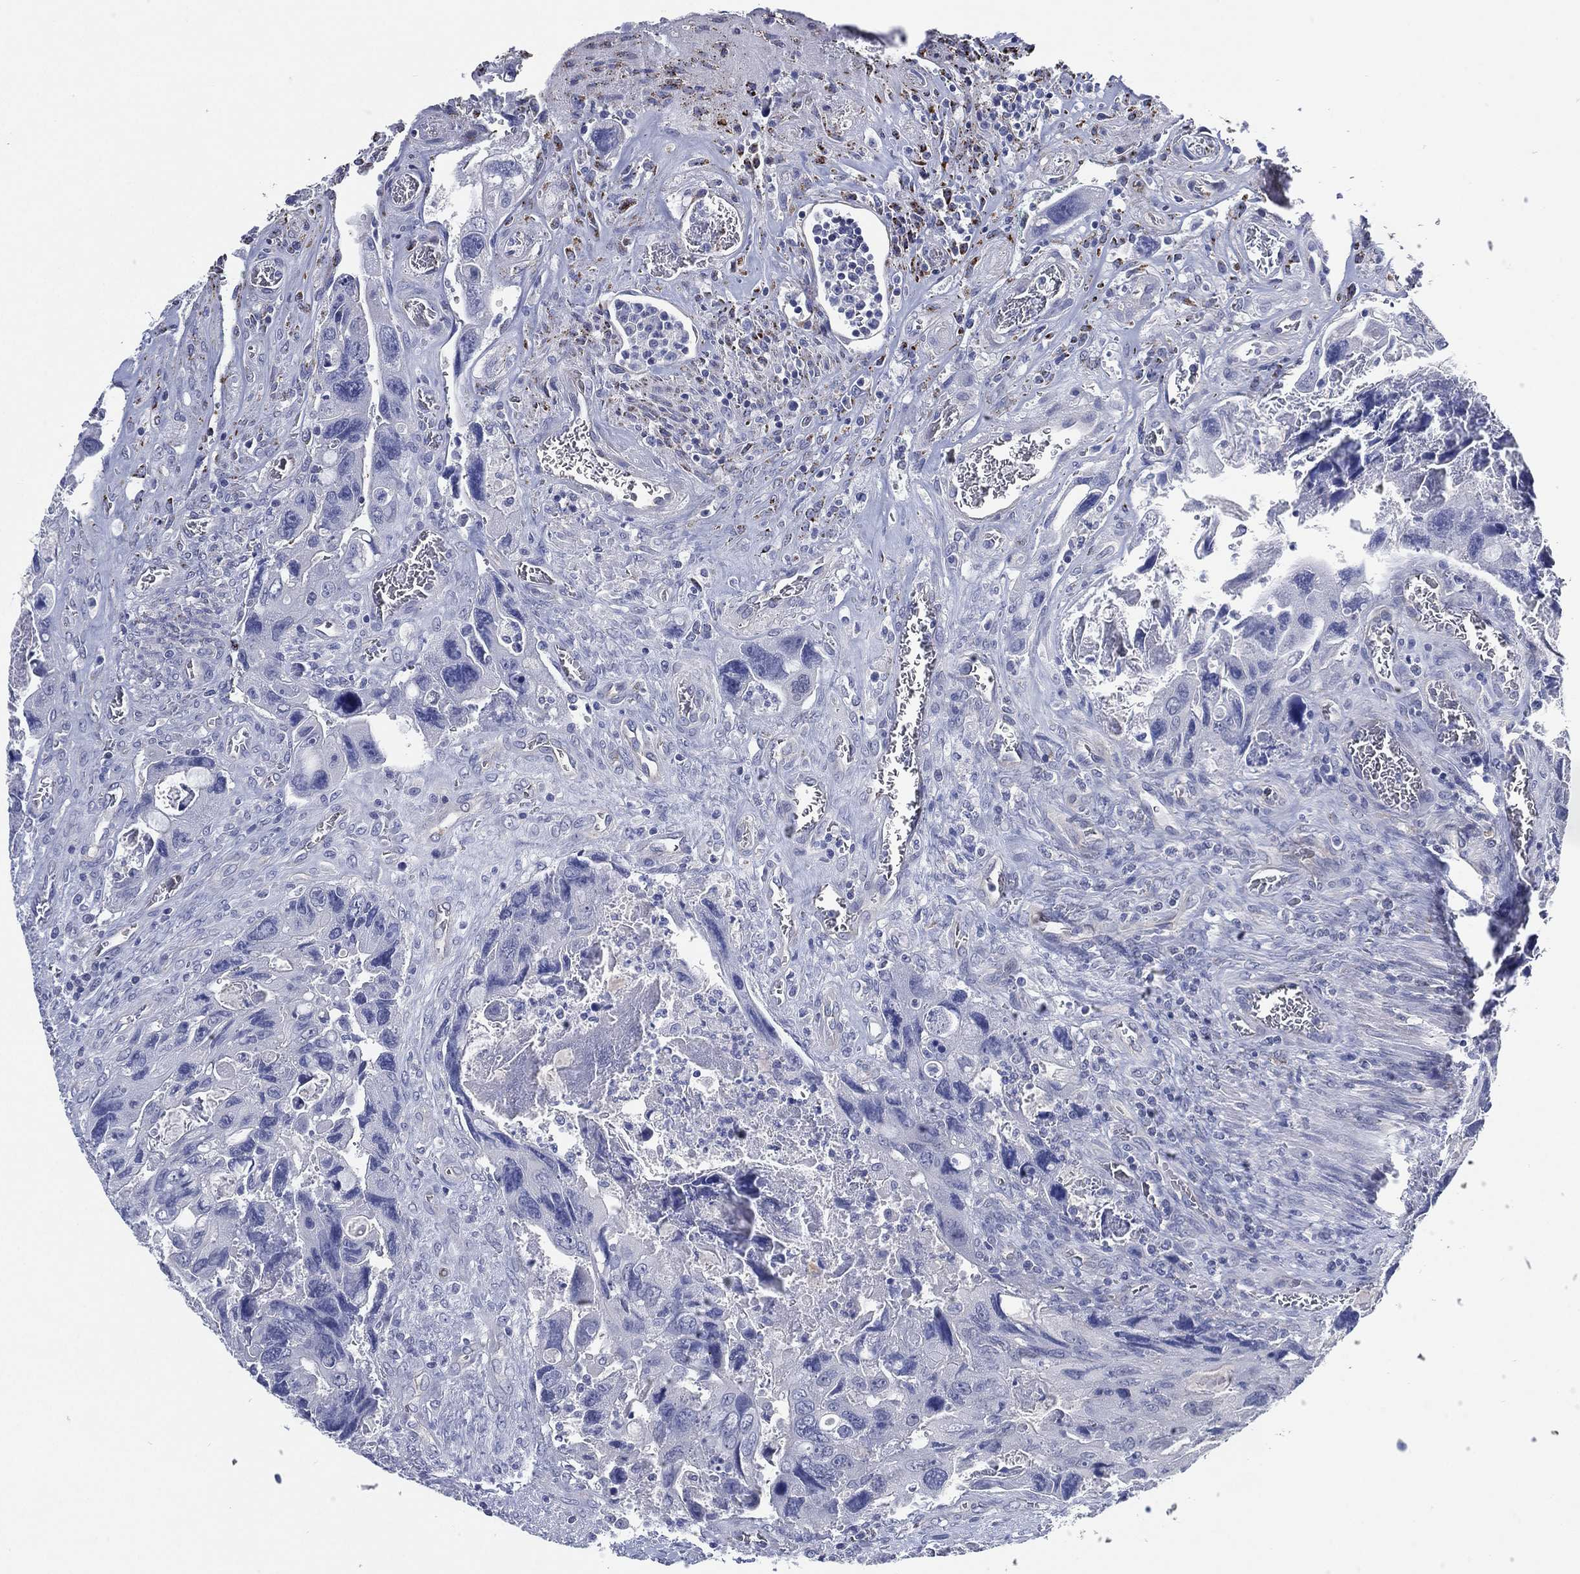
{"staining": {"intensity": "negative", "quantity": "none", "location": "none"}, "tissue": "colorectal cancer", "cell_type": "Tumor cells", "image_type": "cancer", "snomed": [{"axis": "morphology", "description": "Adenocarcinoma, NOS"}, {"axis": "topography", "description": "Rectum"}], "caption": "Colorectal cancer (adenocarcinoma) stained for a protein using IHC reveals no expression tumor cells.", "gene": "C5orf46", "patient": {"sex": "male", "age": 62}}